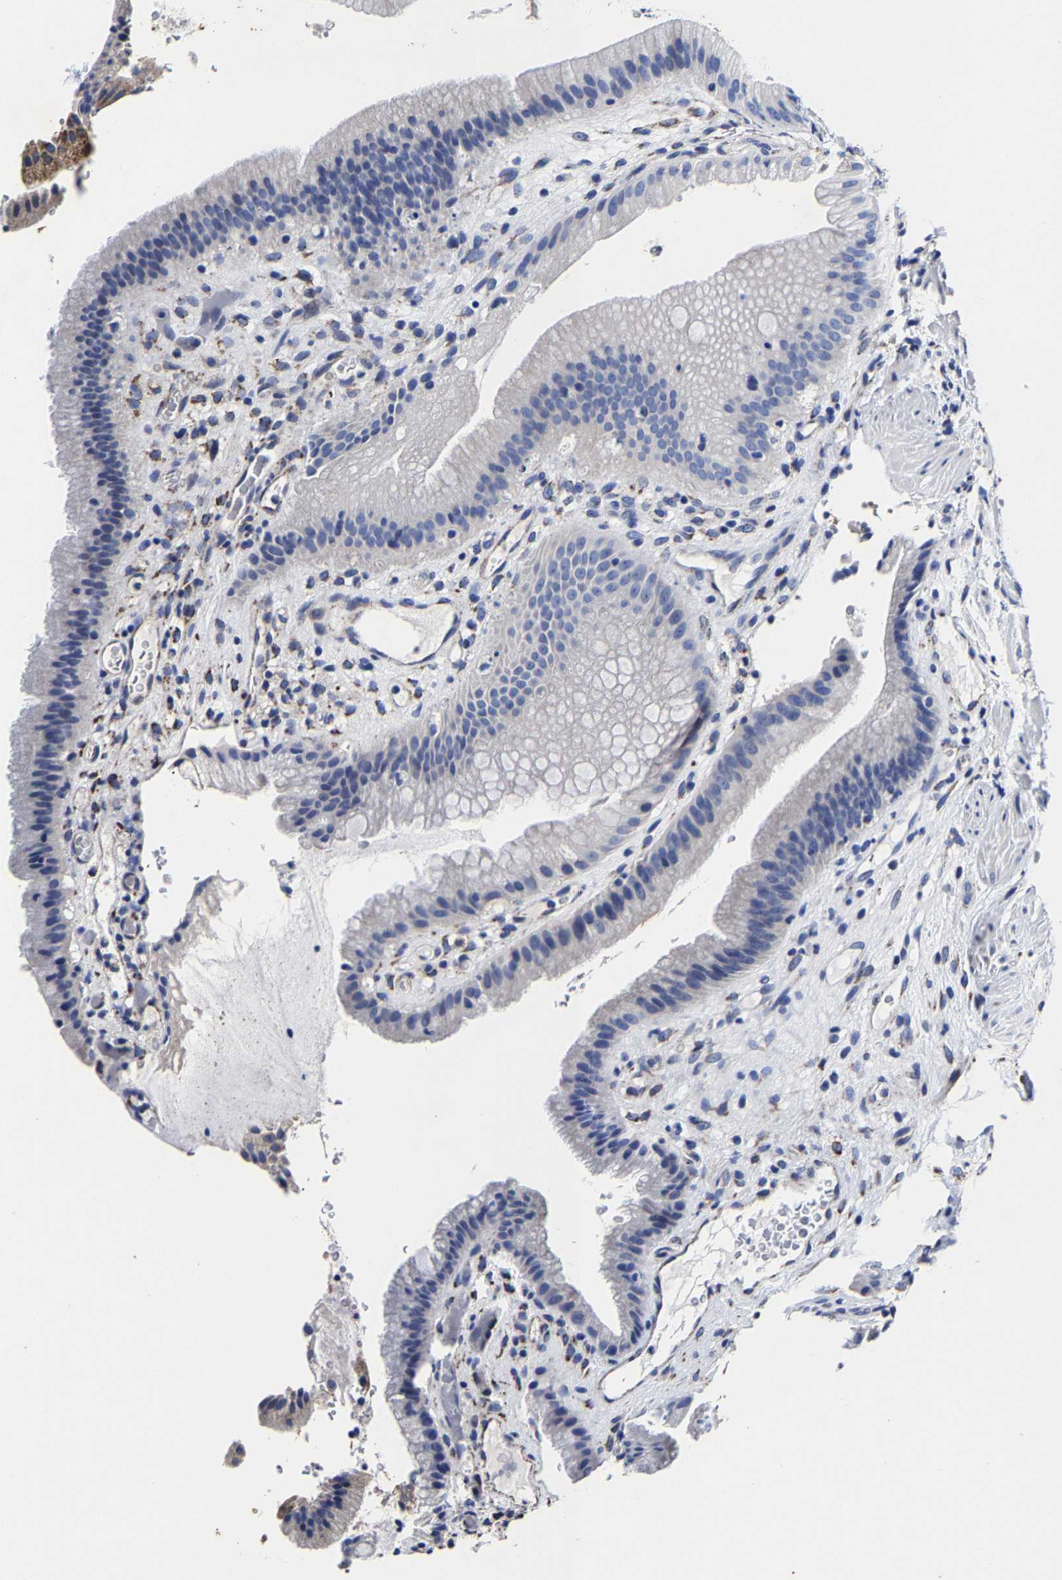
{"staining": {"intensity": "moderate", "quantity": "25%-75%", "location": "cytoplasmic/membranous"}, "tissue": "gallbladder", "cell_type": "Glandular cells", "image_type": "normal", "snomed": [{"axis": "morphology", "description": "Normal tissue, NOS"}, {"axis": "topography", "description": "Gallbladder"}], "caption": "Benign gallbladder was stained to show a protein in brown. There is medium levels of moderate cytoplasmic/membranous positivity in approximately 25%-75% of glandular cells.", "gene": "AASS", "patient": {"sex": "male", "age": 49}}